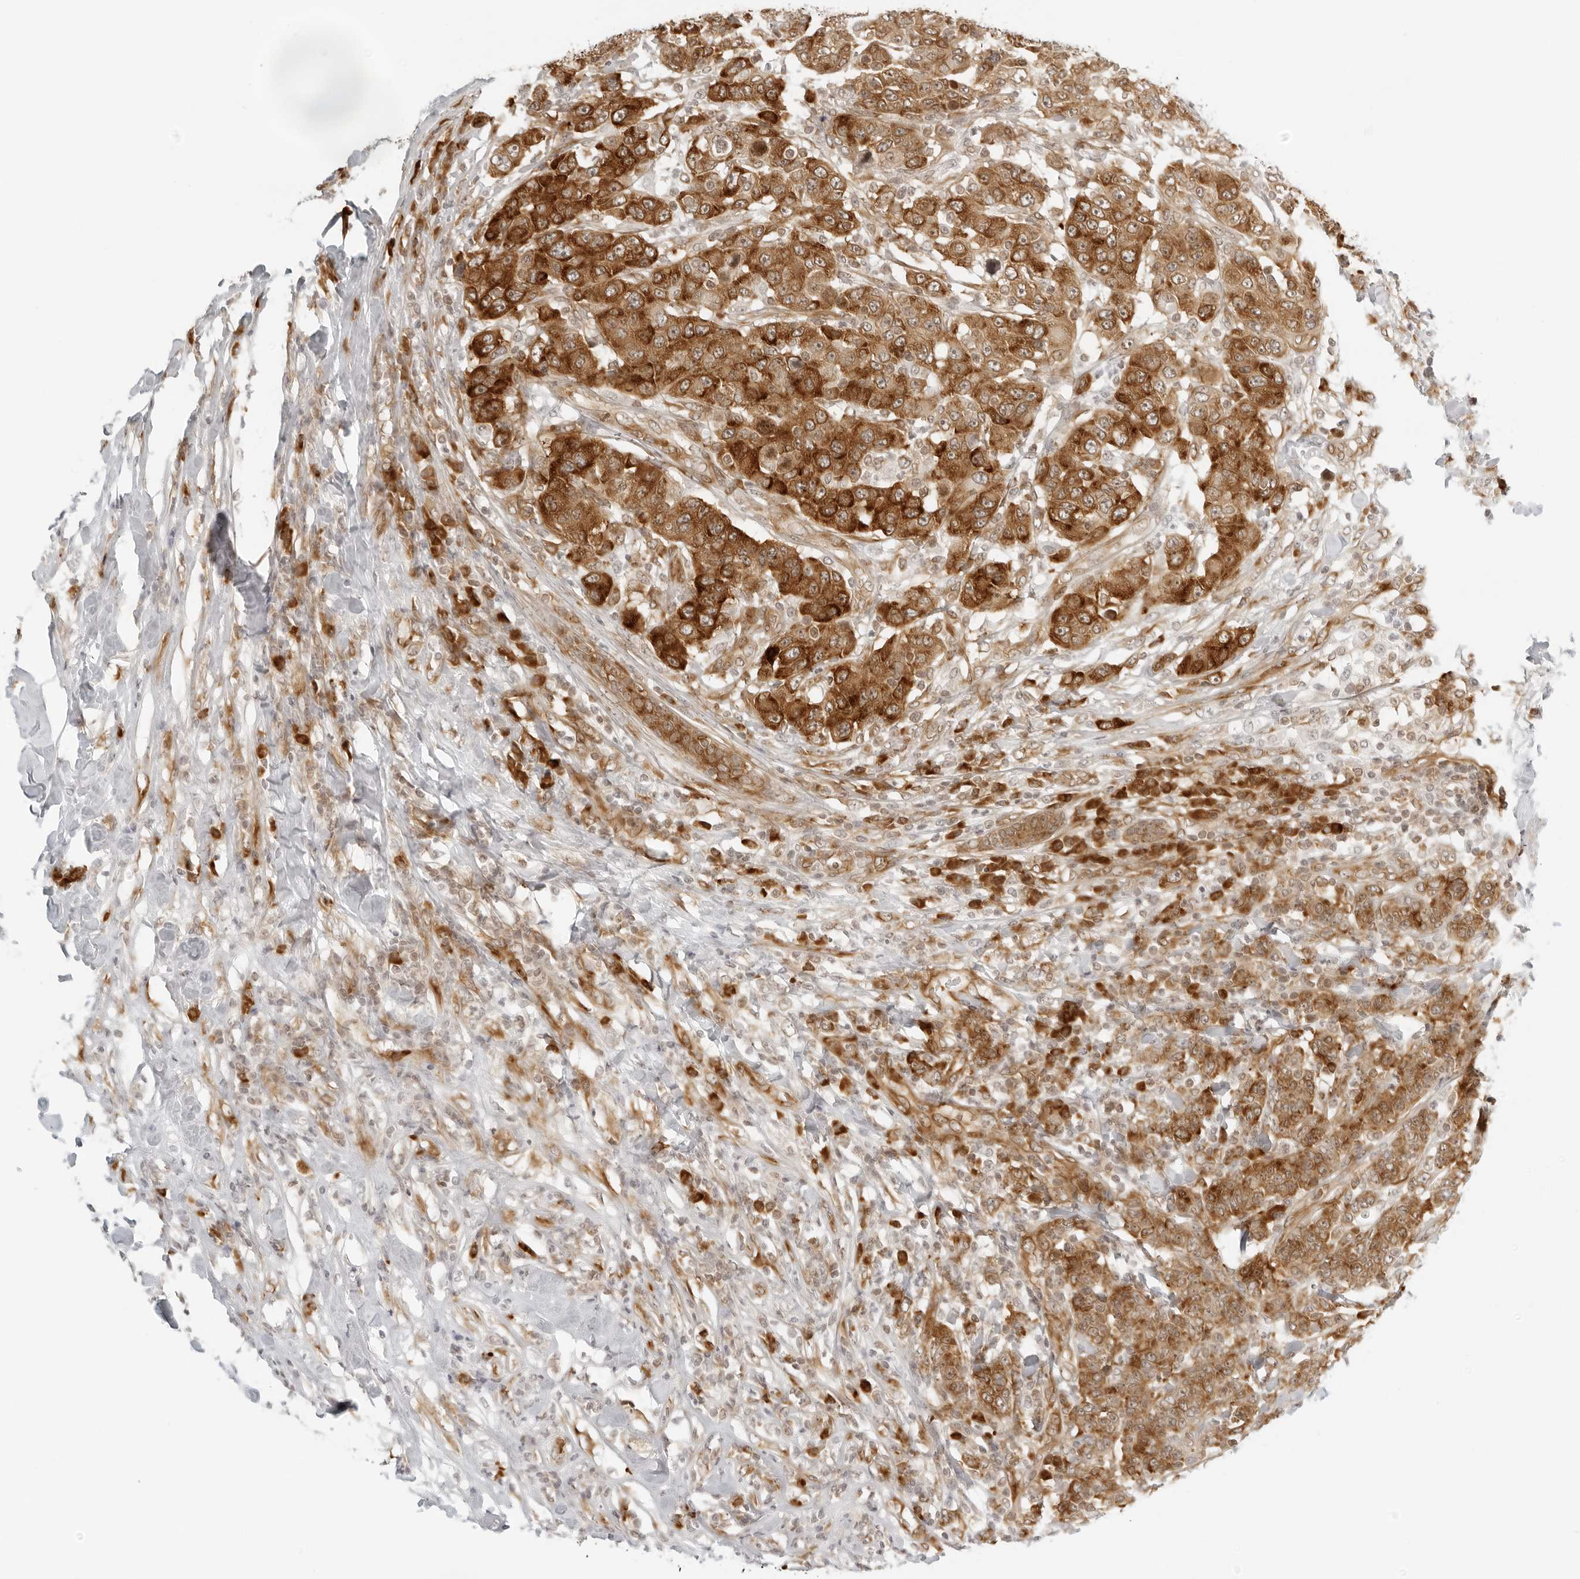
{"staining": {"intensity": "strong", "quantity": ">75%", "location": "cytoplasmic/membranous"}, "tissue": "breast cancer", "cell_type": "Tumor cells", "image_type": "cancer", "snomed": [{"axis": "morphology", "description": "Duct carcinoma"}, {"axis": "topography", "description": "Breast"}], "caption": "A brown stain highlights strong cytoplasmic/membranous staining of a protein in breast cancer (infiltrating ductal carcinoma) tumor cells.", "gene": "EIF4G1", "patient": {"sex": "female", "age": 37}}